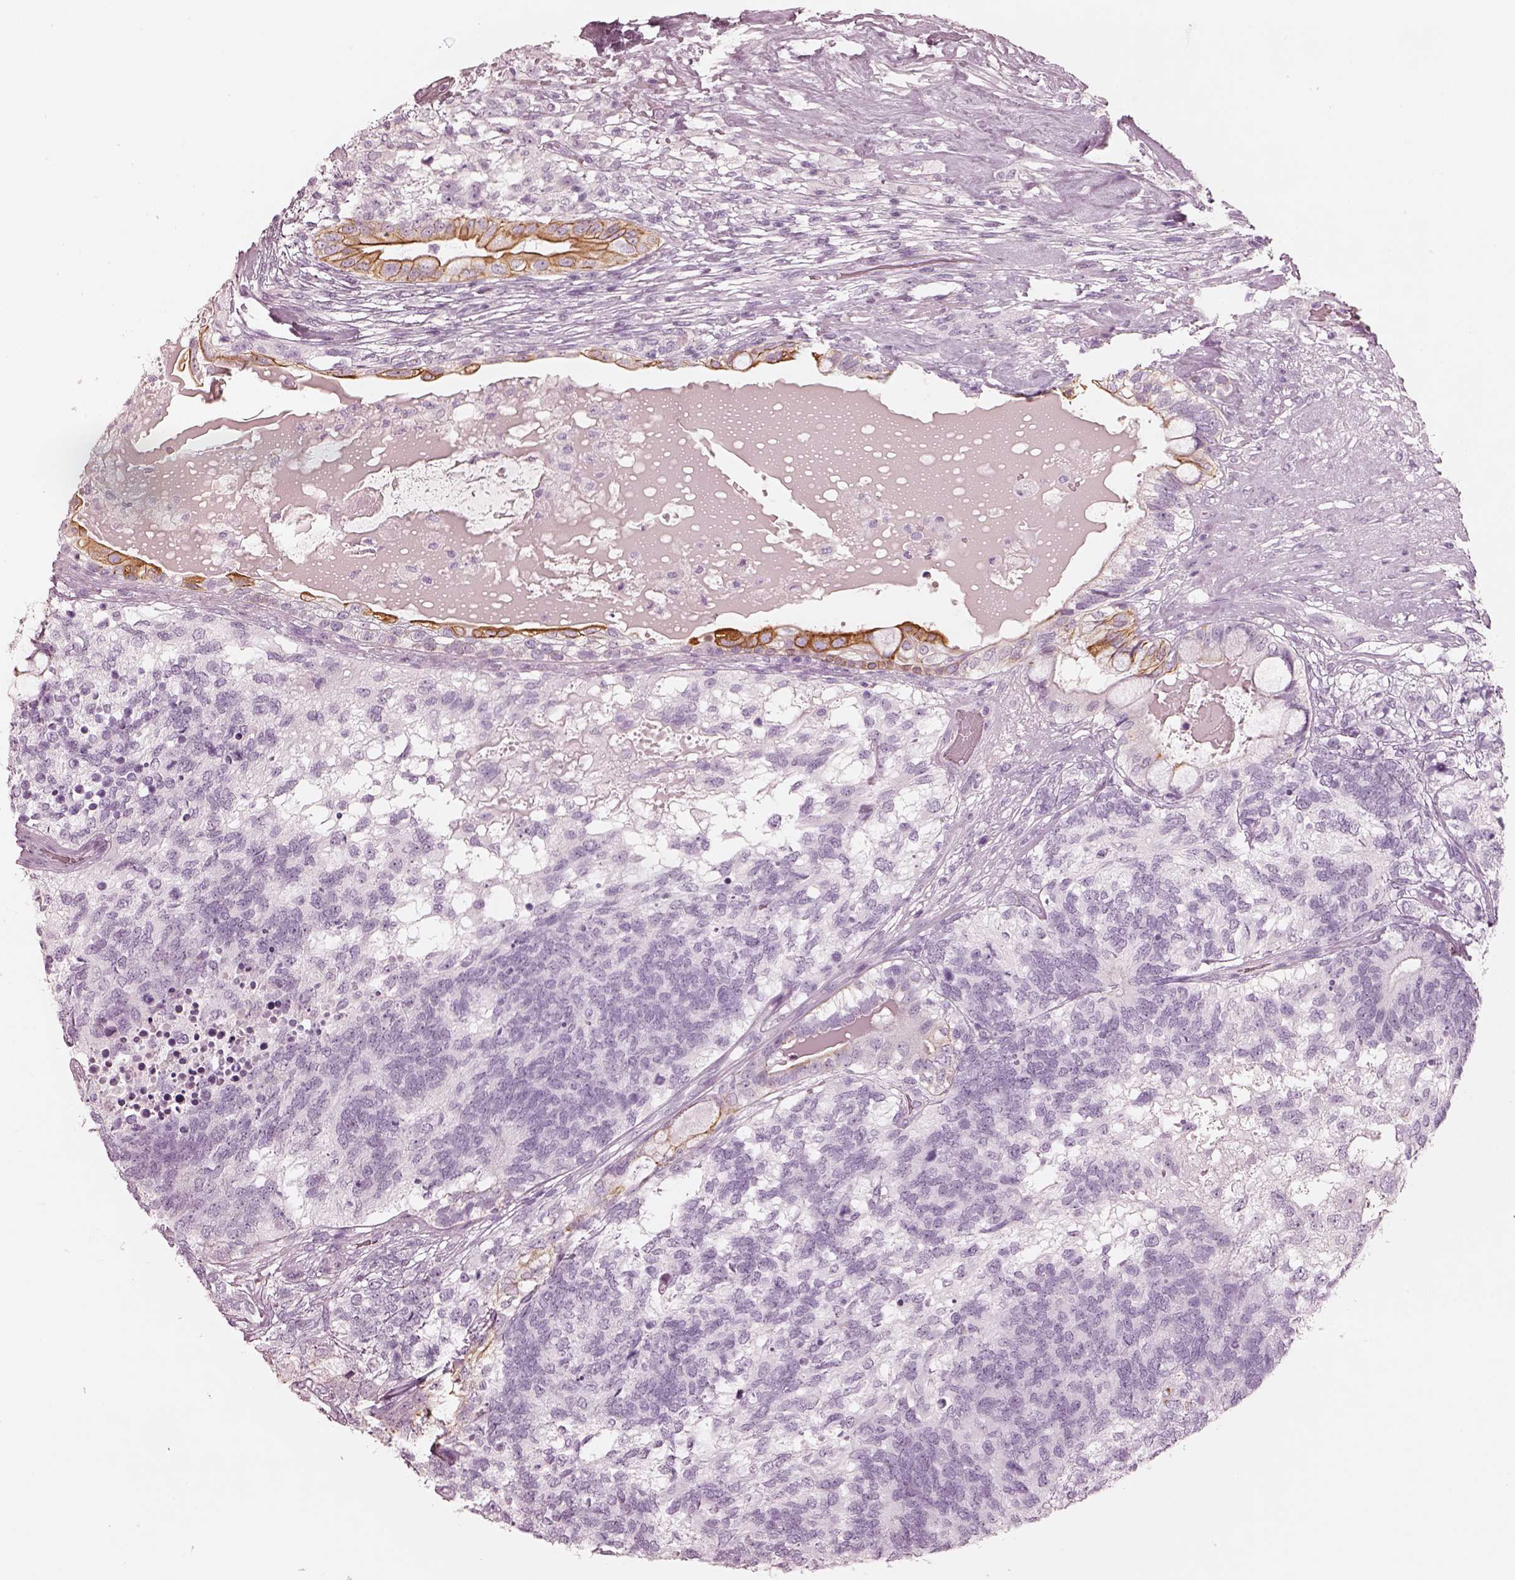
{"staining": {"intensity": "negative", "quantity": "none", "location": "none"}, "tissue": "testis cancer", "cell_type": "Tumor cells", "image_type": "cancer", "snomed": [{"axis": "morphology", "description": "Seminoma, NOS"}, {"axis": "morphology", "description": "Carcinoma, Embryonal, NOS"}, {"axis": "topography", "description": "Testis"}], "caption": "Immunohistochemical staining of human testis seminoma displays no significant staining in tumor cells.", "gene": "PON3", "patient": {"sex": "male", "age": 41}}